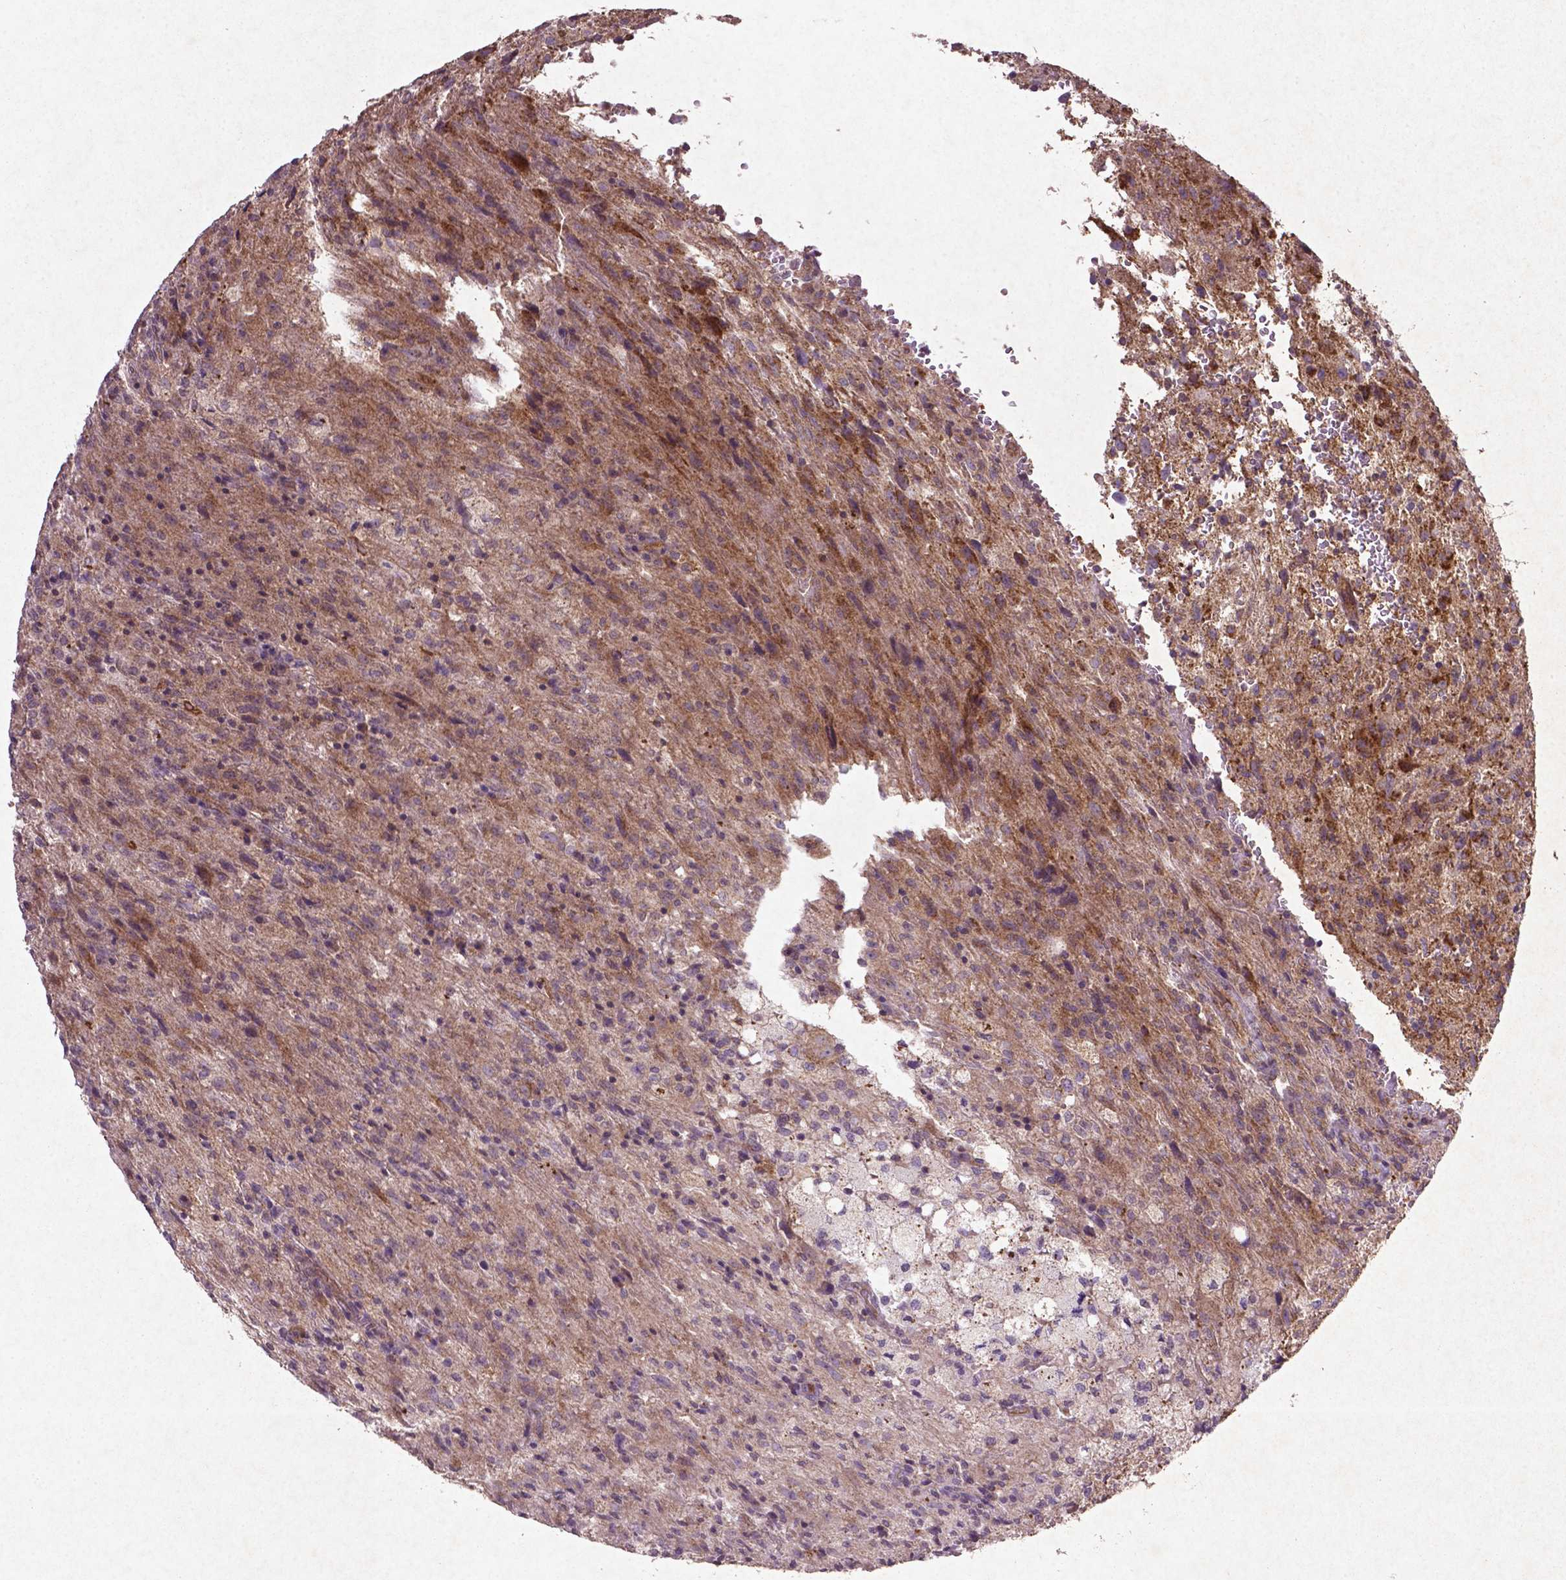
{"staining": {"intensity": "moderate", "quantity": ">75%", "location": "cytoplasmic/membranous"}, "tissue": "glioma", "cell_type": "Tumor cells", "image_type": "cancer", "snomed": [{"axis": "morphology", "description": "Glioma, malignant, High grade"}, {"axis": "topography", "description": "Brain"}], "caption": "Immunohistochemistry (IHC) image of malignant glioma (high-grade) stained for a protein (brown), which exhibits medium levels of moderate cytoplasmic/membranous expression in approximately >75% of tumor cells.", "gene": "MTOR", "patient": {"sex": "male", "age": 68}}